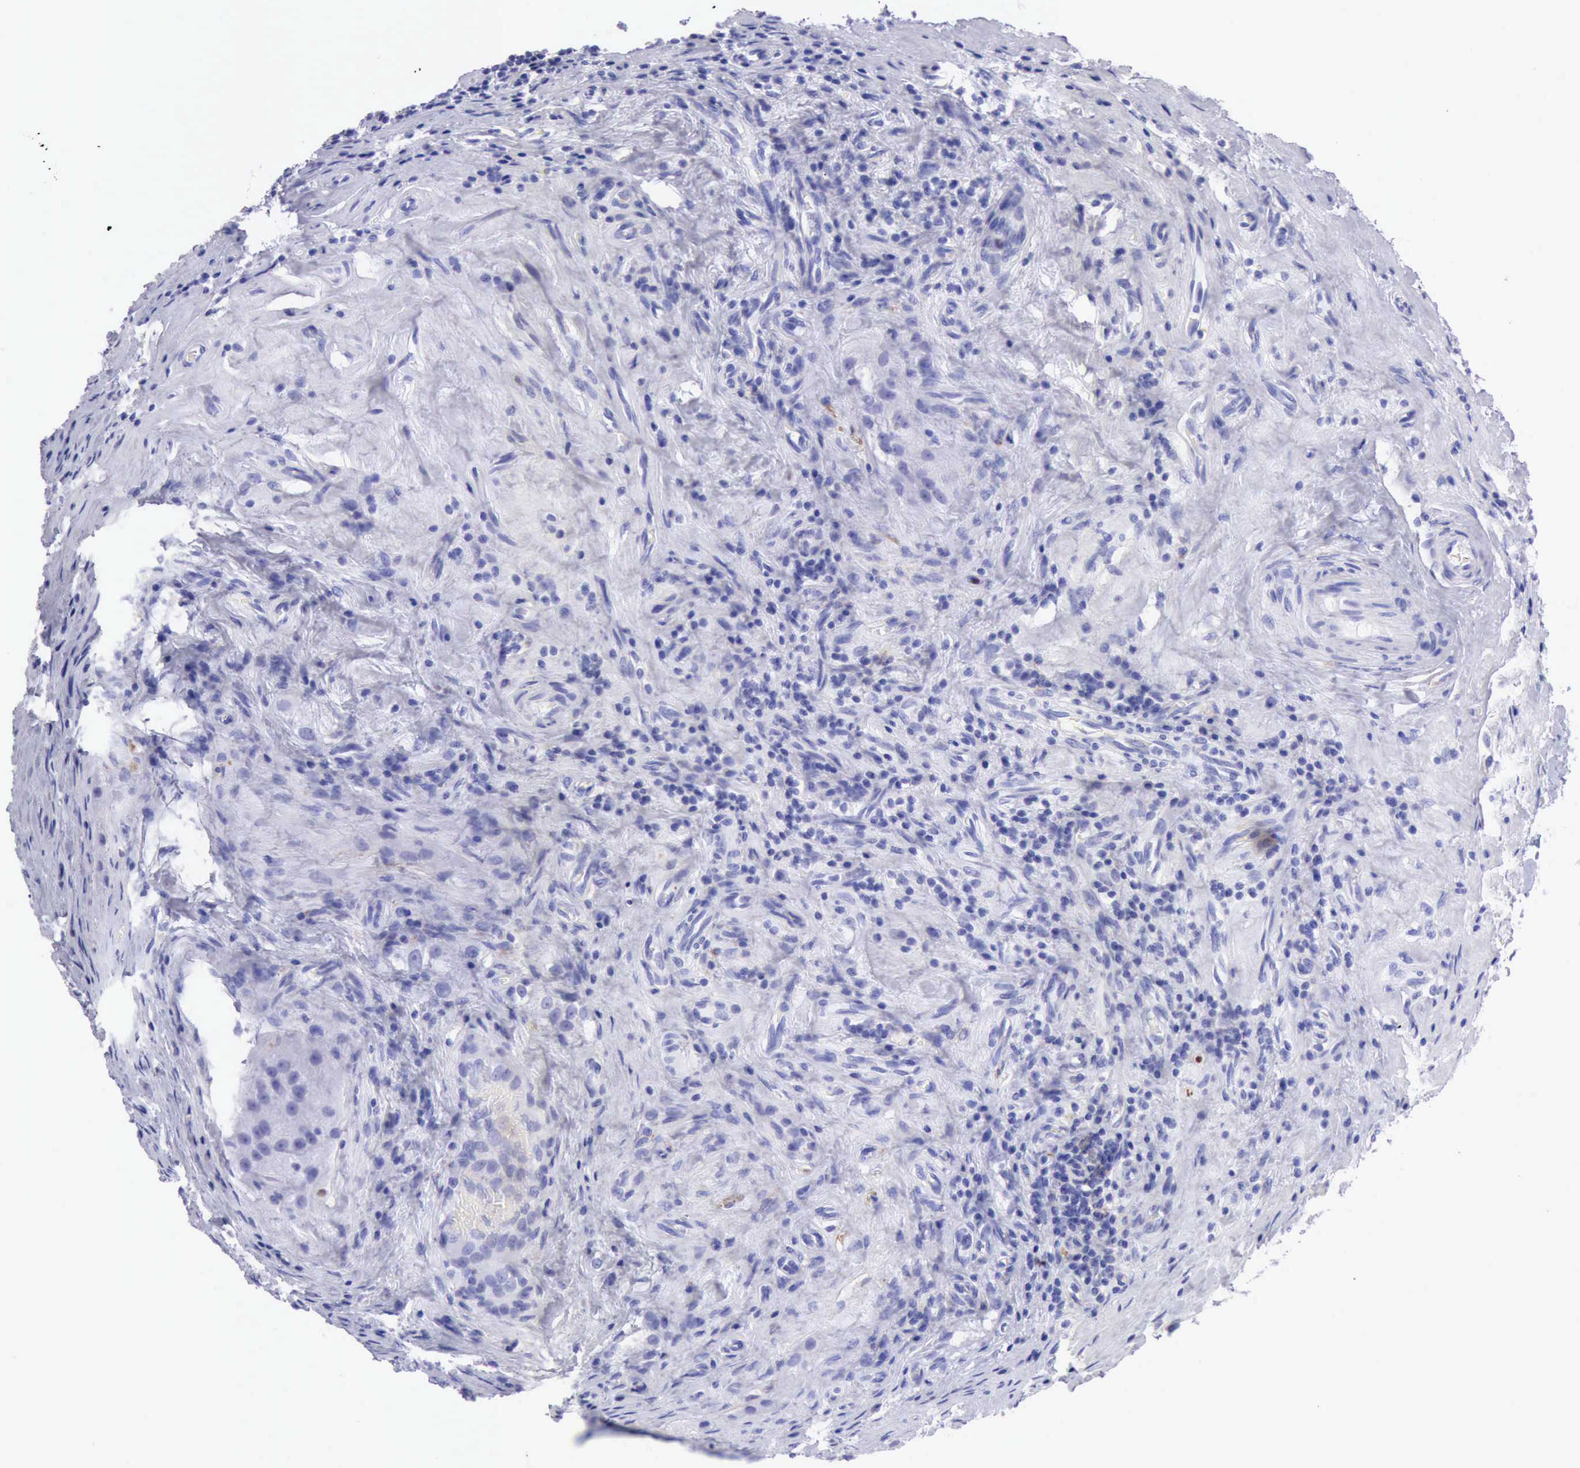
{"staining": {"intensity": "moderate", "quantity": "<25%", "location": "nuclear"}, "tissue": "testis cancer", "cell_type": "Tumor cells", "image_type": "cancer", "snomed": [{"axis": "morphology", "description": "Seminoma, NOS"}, {"axis": "topography", "description": "Testis"}], "caption": "Protein staining by immunohistochemistry demonstrates moderate nuclear staining in about <25% of tumor cells in testis cancer (seminoma).", "gene": "MCM2", "patient": {"sex": "male", "age": 34}}